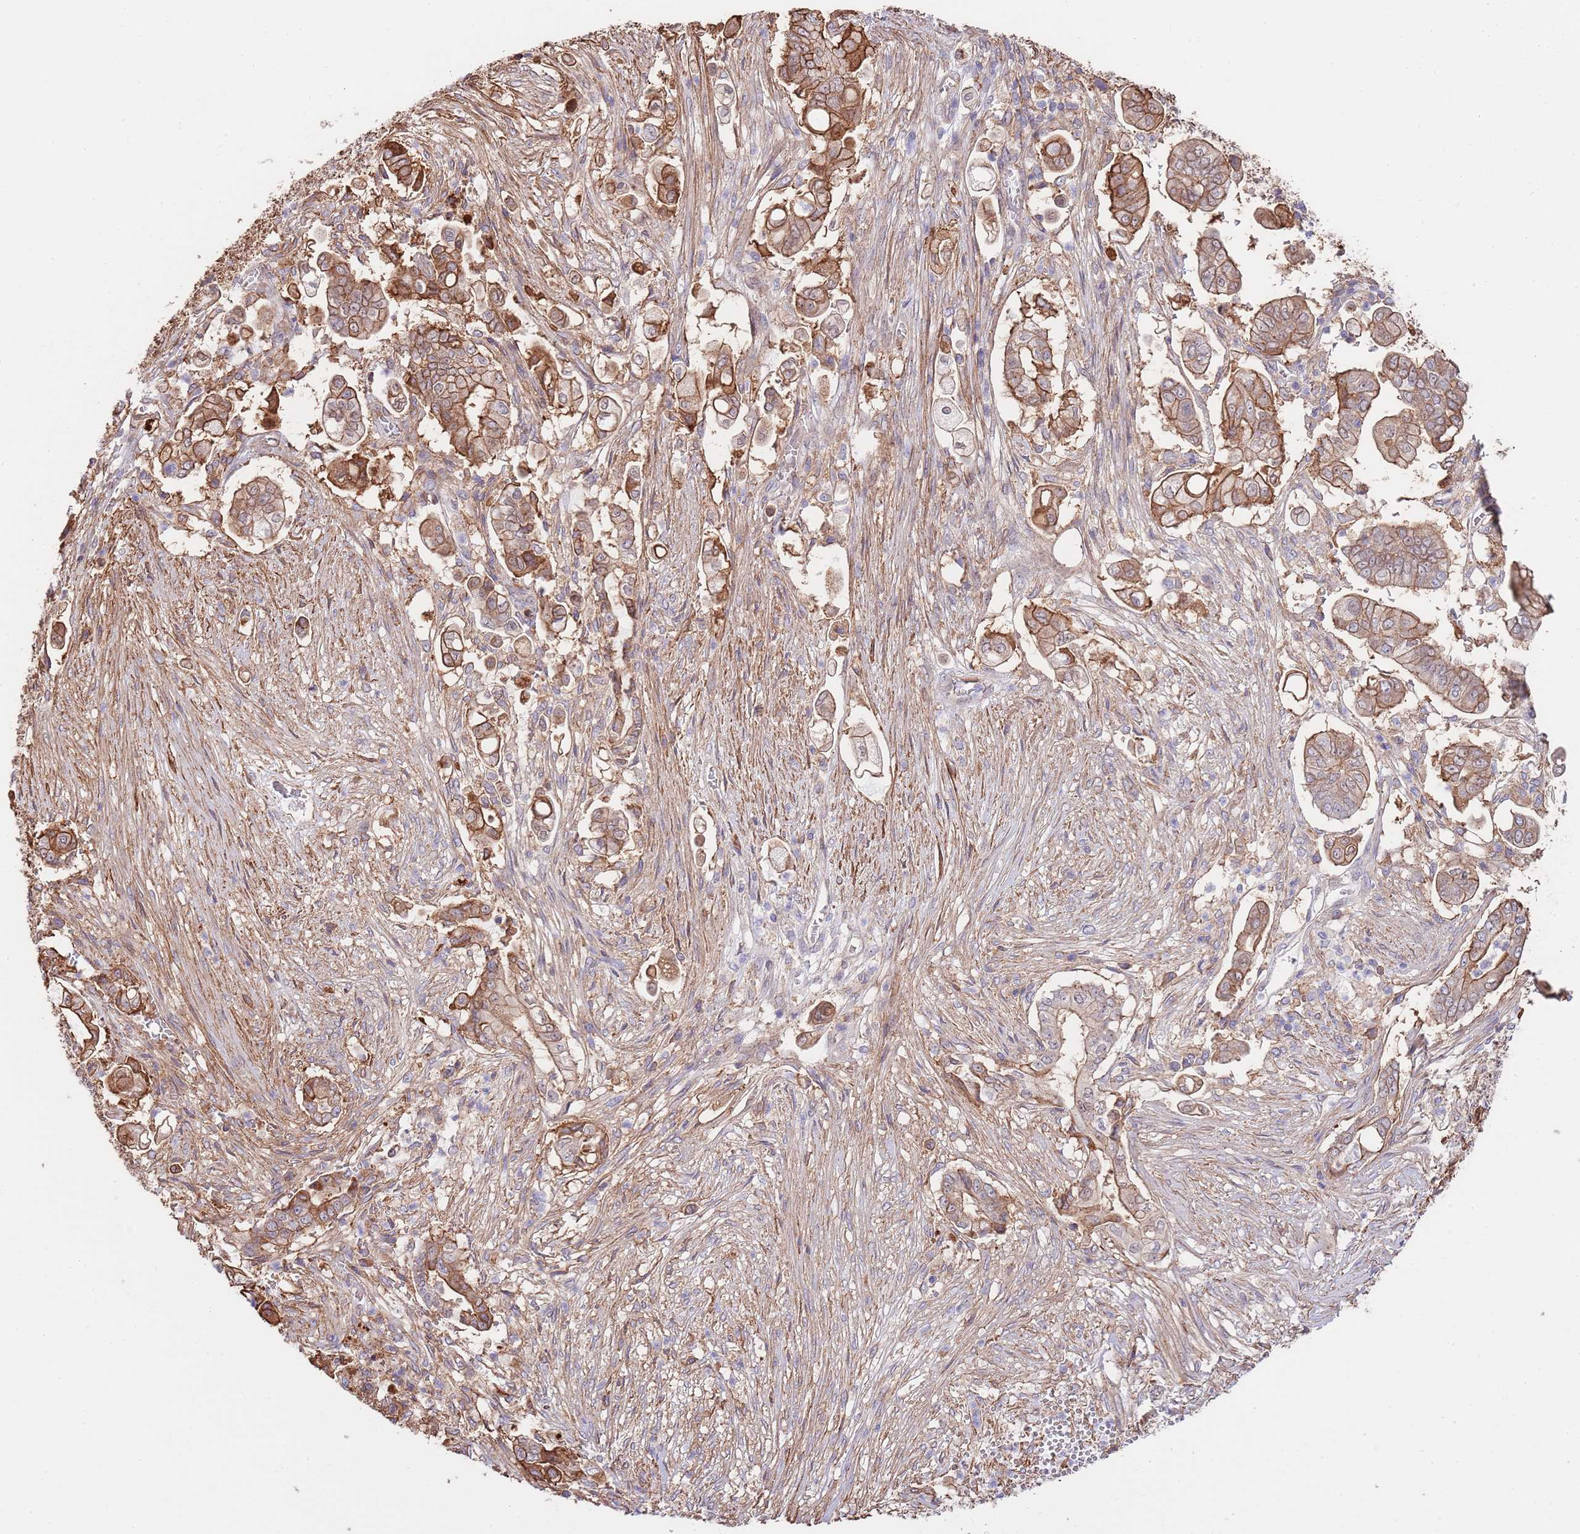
{"staining": {"intensity": "moderate", "quantity": ">75%", "location": "cytoplasmic/membranous"}, "tissue": "pancreatic cancer", "cell_type": "Tumor cells", "image_type": "cancer", "snomed": [{"axis": "morphology", "description": "Adenocarcinoma, NOS"}, {"axis": "topography", "description": "Pancreas"}], "caption": "About >75% of tumor cells in human pancreatic cancer (adenocarcinoma) show moderate cytoplasmic/membranous protein positivity as visualized by brown immunohistochemical staining.", "gene": "BPNT1", "patient": {"sex": "female", "age": 69}}